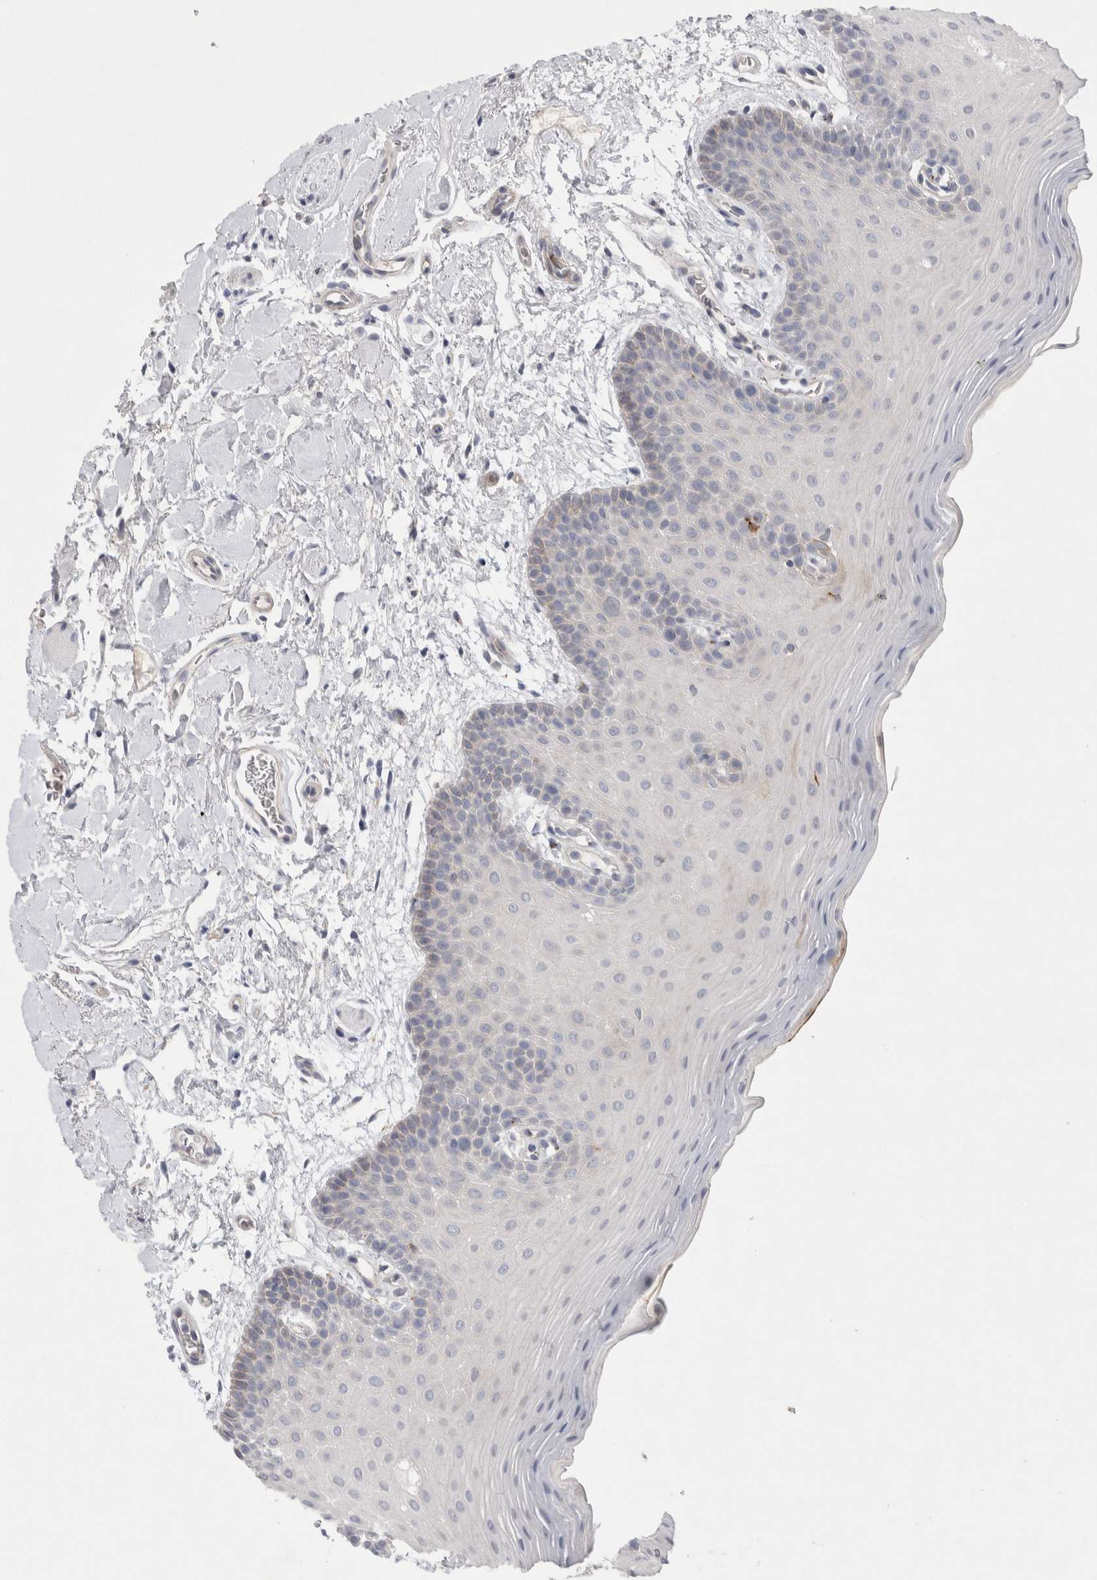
{"staining": {"intensity": "moderate", "quantity": "<25%", "location": "cytoplasmic/membranous"}, "tissue": "oral mucosa", "cell_type": "Squamous epithelial cells", "image_type": "normal", "snomed": [{"axis": "morphology", "description": "Normal tissue, NOS"}, {"axis": "topography", "description": "Oral tissue"}], "caption": "Protein staining by immunohistochemistry exhibits moderate cytoplasmic/membranous expression in approximately <25% of squamous epithelial cells in benign oral mucosa.", "gene": "GAA", "patient": {"sex": "male", "age": 62}}